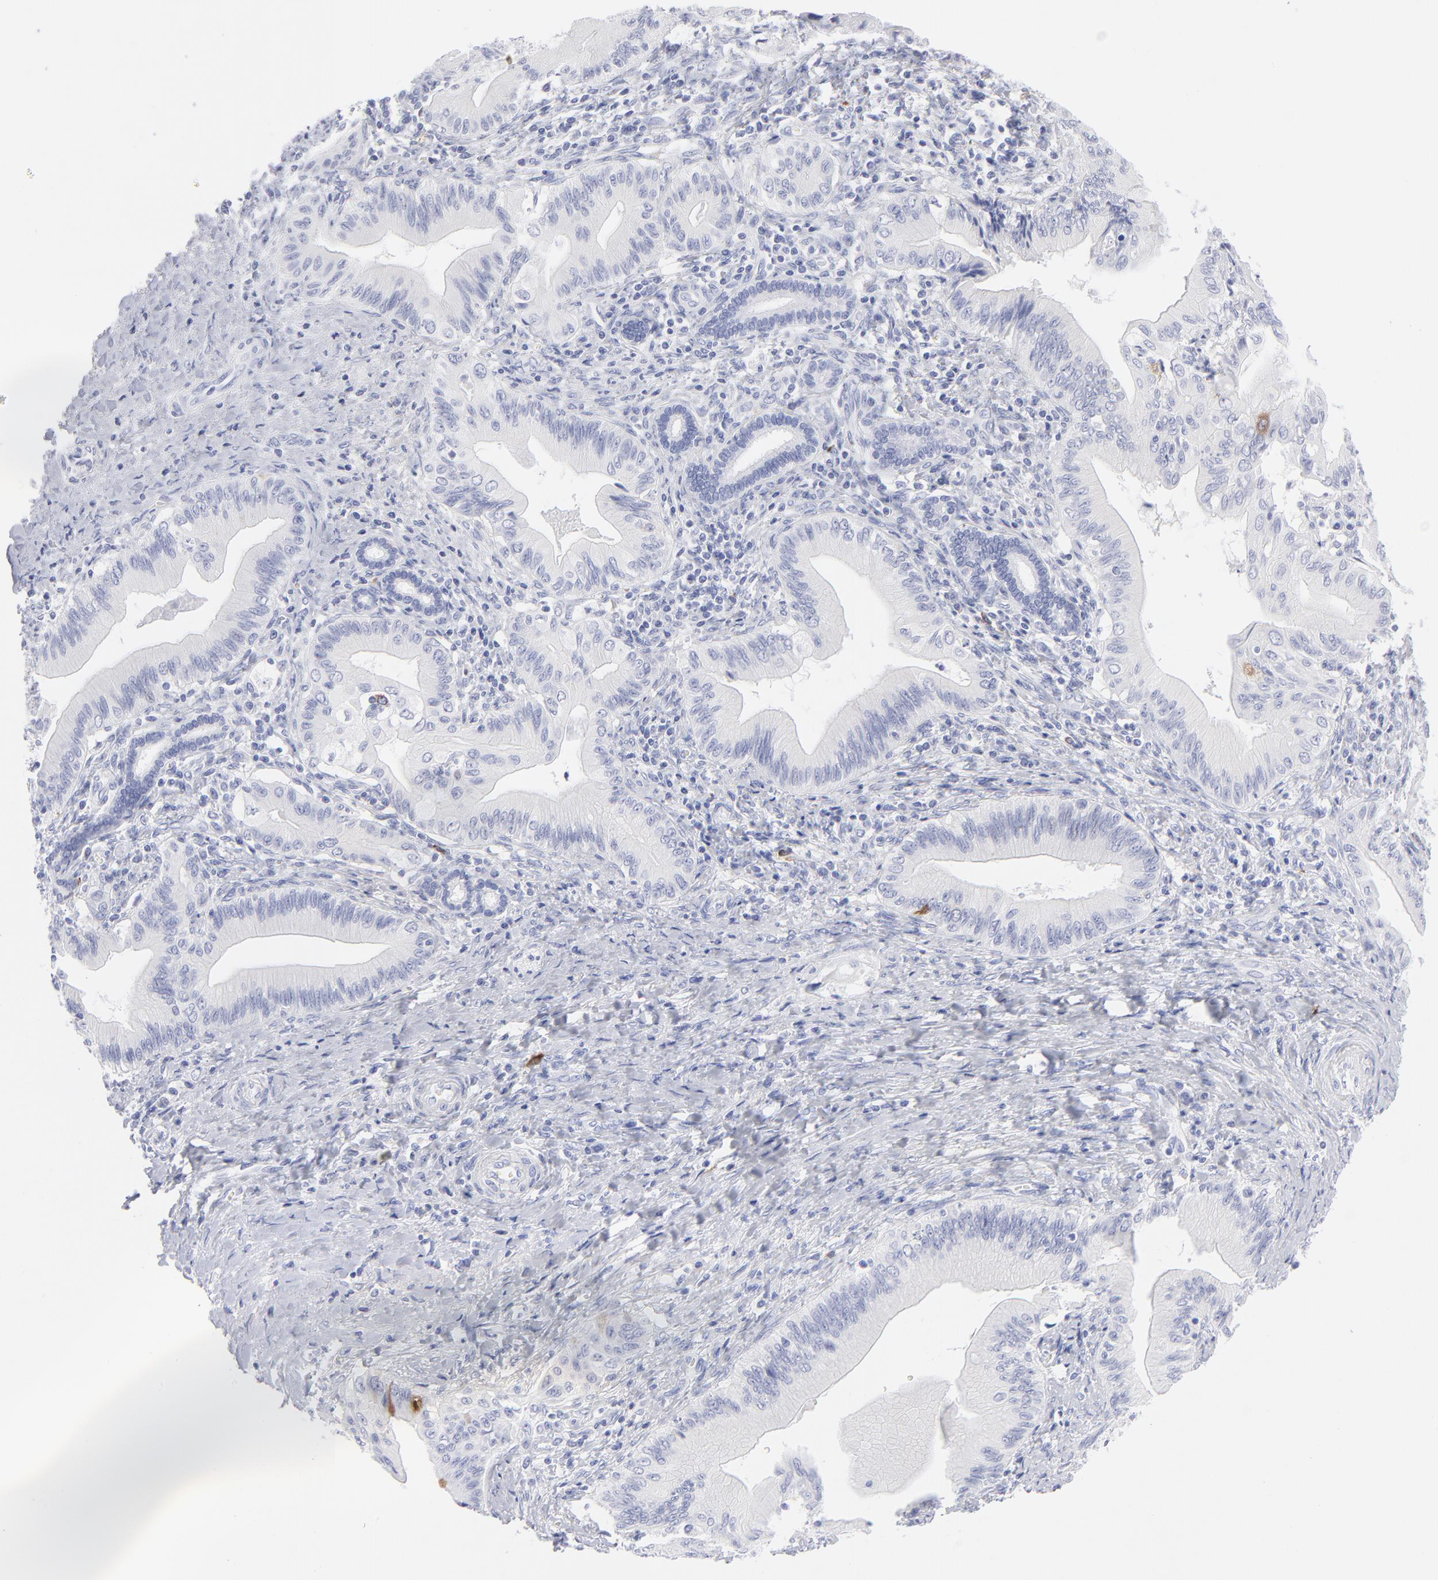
{"staining": {"intensity": "negative", "quantity": "none", "location": "none"}, "tissue": "liver cancer", "cell_type": "Tumor cells", "image_type": "cancer", "snomed": [{"axis": "morphology", "description": "Cholangiocarcinoma"}, {"axis": "topography", "description": "Liver"}], "caption": "This is a micrograph of immunohistochemistry (IHC) staining of liver cancer, which shows no staining in tumor cells. (DAB IHC with hematoxylin counter stain).", "gene": "CCNB1", "patient": {"sex": "male", "age": 58}}